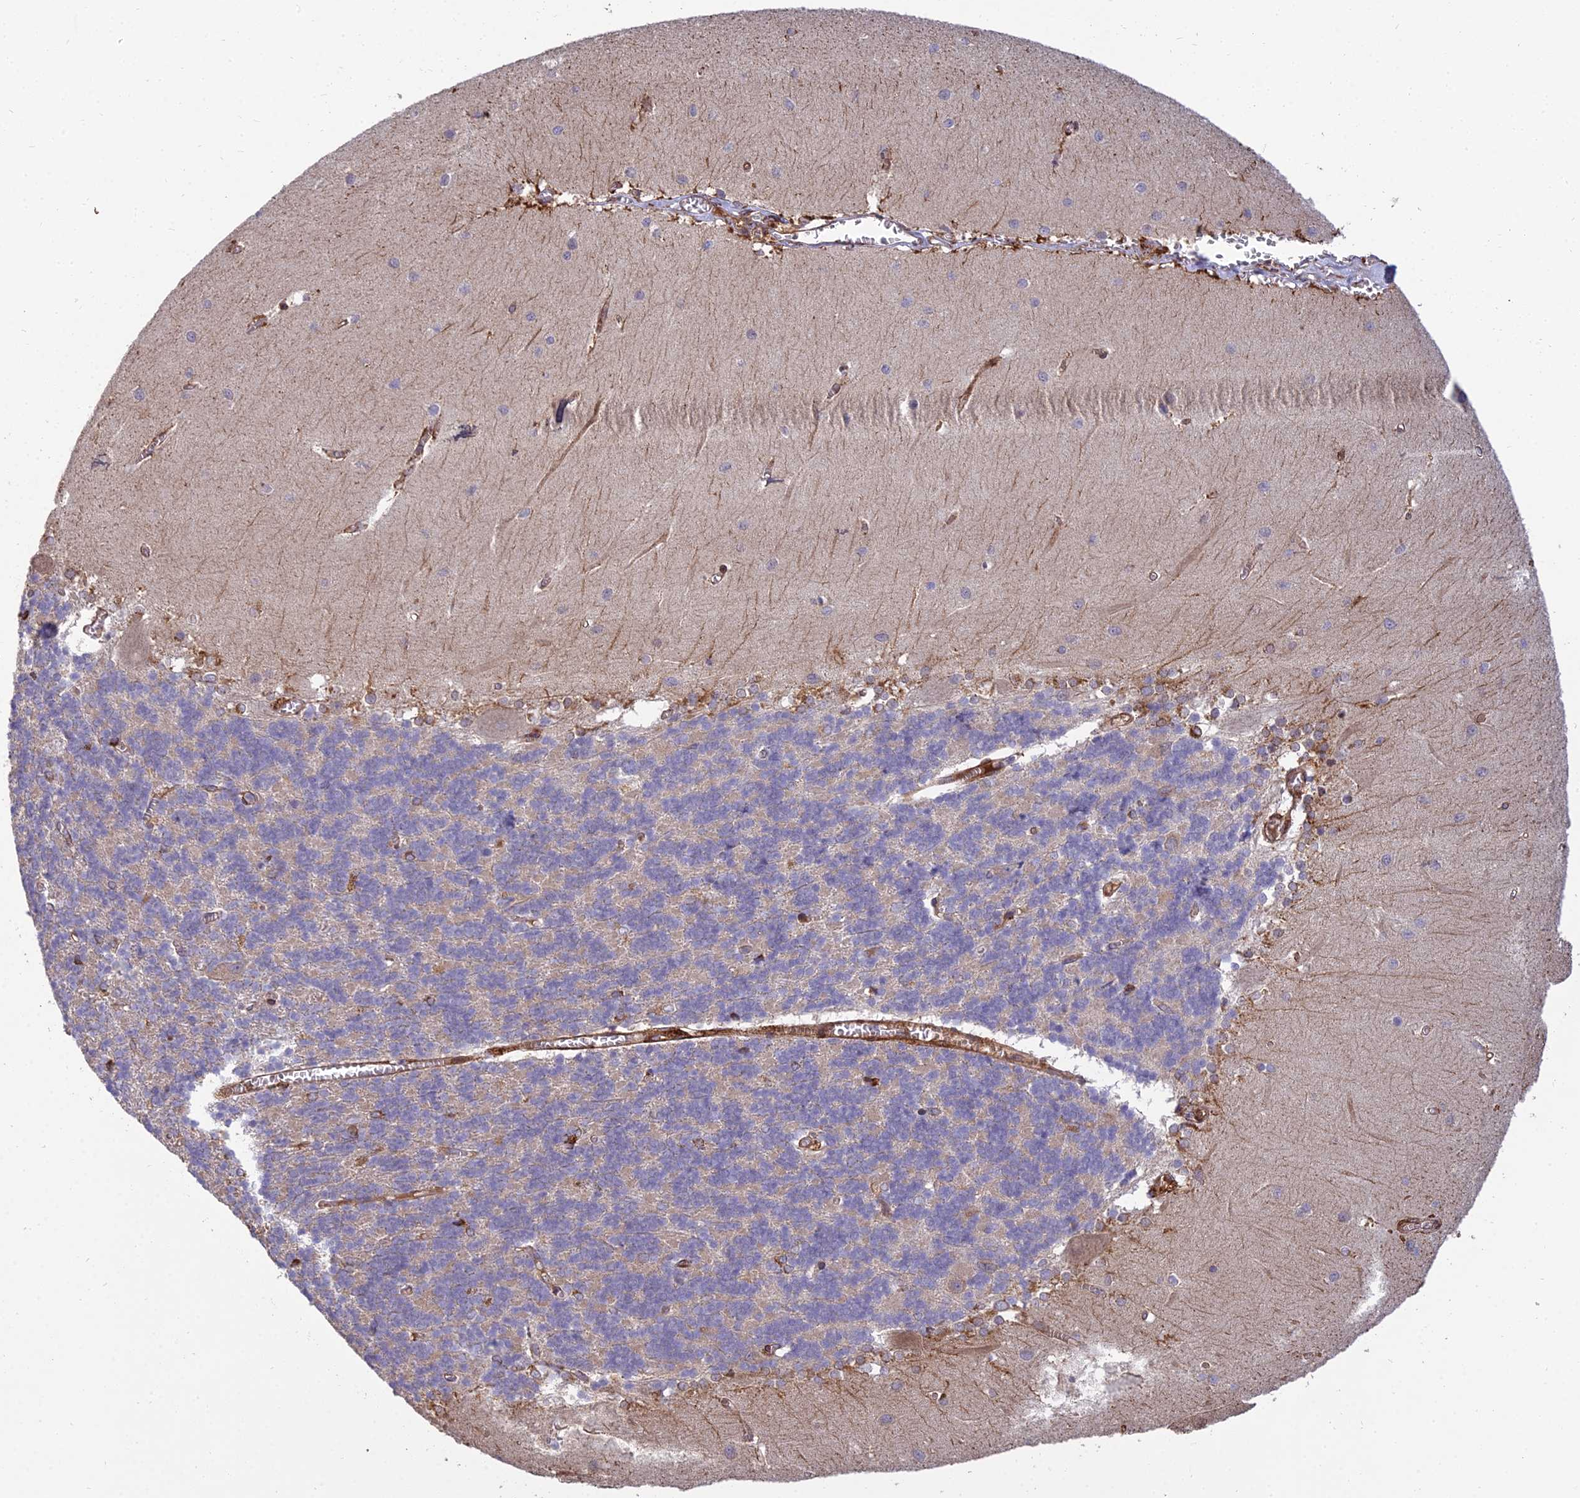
{"staining": {"intensity": "weak", "quantity": "<25%", "location": "cytoplasmic/membranous"}, "tissue": "cerebellum", "cell_type": "Cells in granular layer", "image_type": "normal", "snomed": [{"axis": "morphology", "description": "Normal tissue, NOS"}, {"axis": "topography", "description": "Cerebellum"}], "caption": "Cells in granular layer show no significant positivity in benign cerebellum.", "gene": "NDUFAF7", "patient": {"sex": "male", "age": 37}}